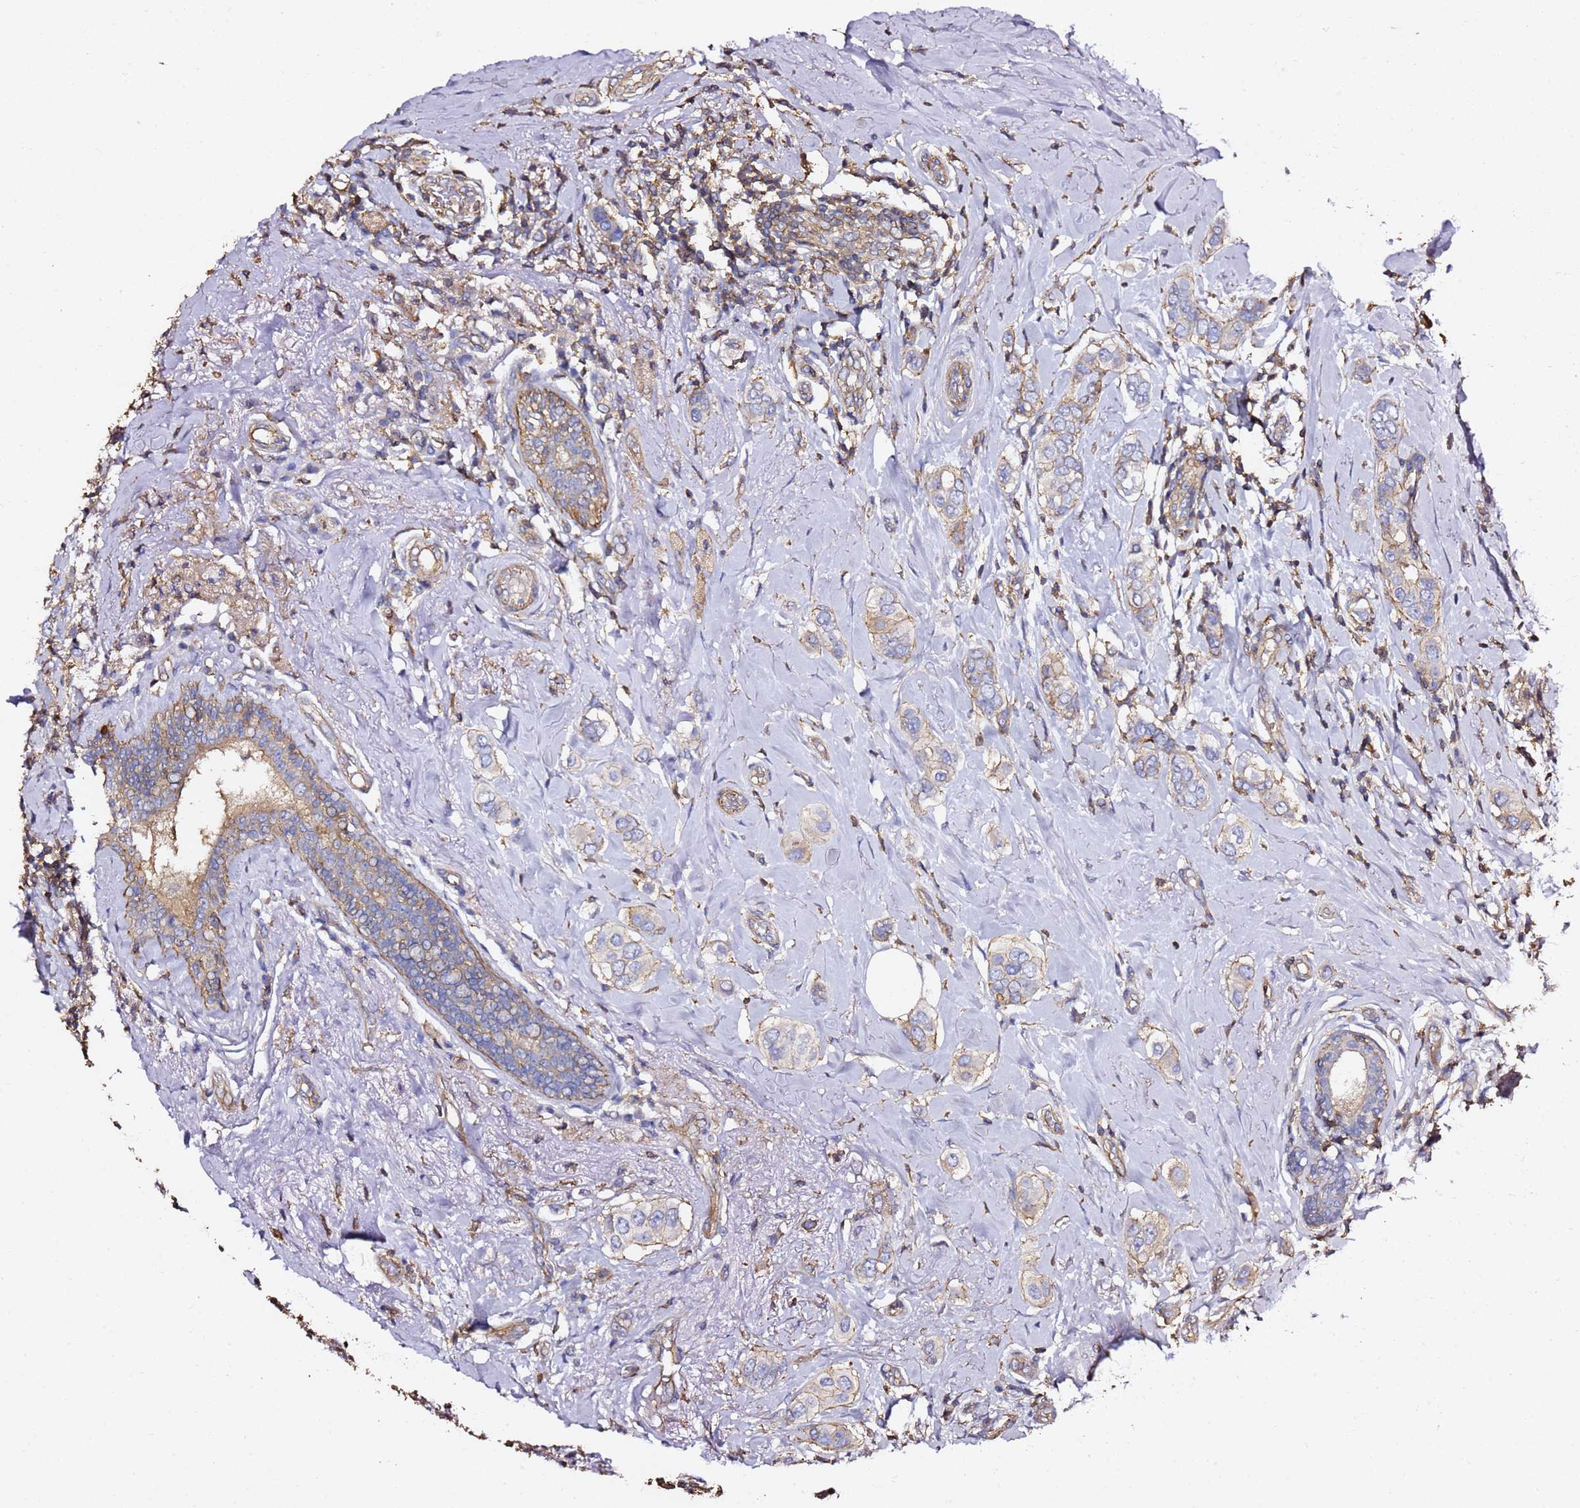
{"staining": {"intensity": "weak", "quantity": "<25%", "location": "cytoplasmic/membranous"}, "tissue": "breast cancer", "cell_type": "Tumor cells", "image_type": "cancer", "snomed": [{"axis": "morphology", "description": "Lobular carcinoma"}, {"axis": "topography", "description": "Breast"}], "caption": "Immunohistochemistry of human breast cancer reveals no positivity in tumor cells.", "gene": "ZFP36L2", "patient": {"sex": "female", "age": 51}}